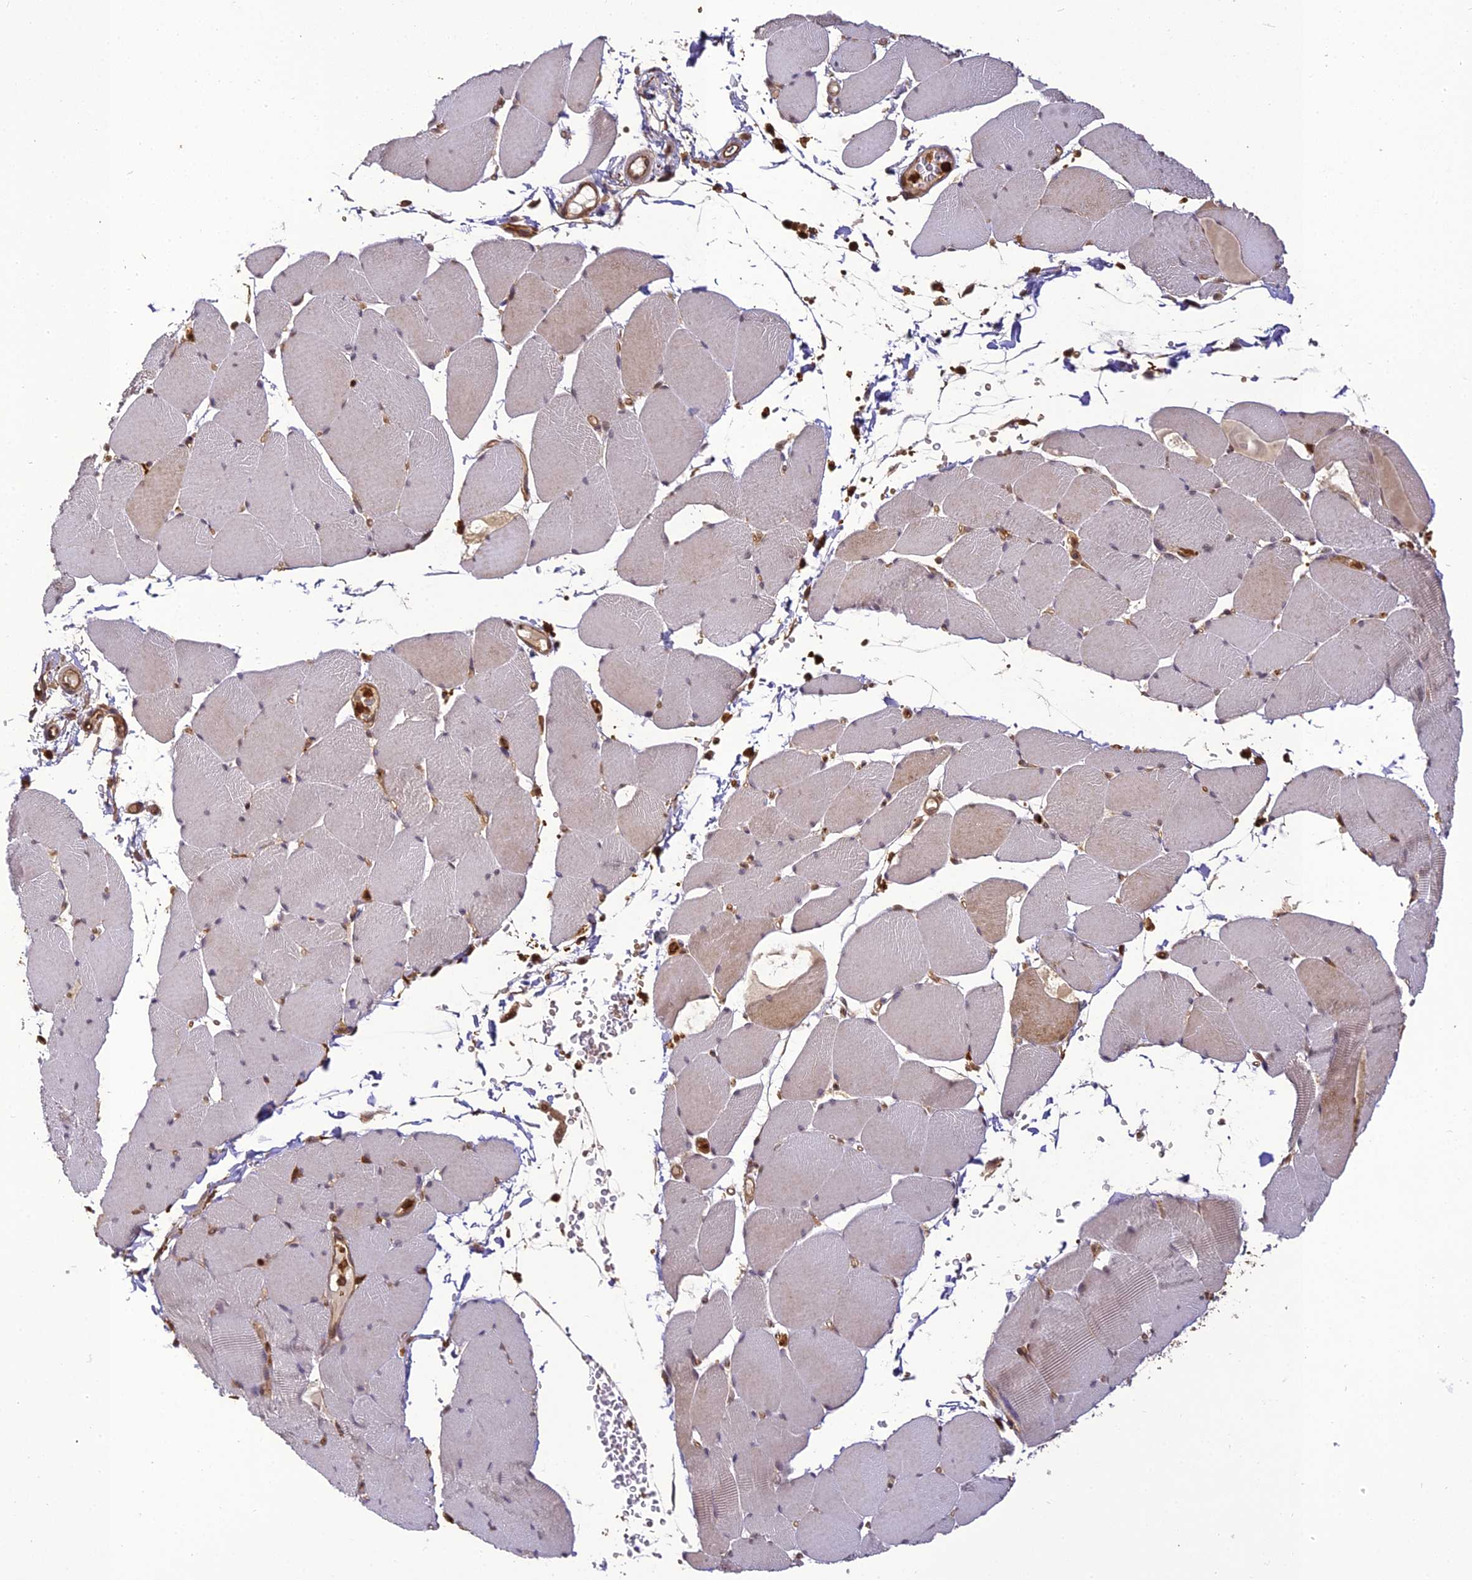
{"staining": {"intensity": "weak", "quantity": "<25%", "location": "cytoplasmic/membranous"}, "tissue": "skeletal muscle", "cell_type": "Myocytes", "image_type": "normal", "snomed": [{"axis": "morphology", "description": "Normal tissue, NOS"}, {"axis": "topography", "description": "Skeletal muscle"}, {"axis": "topography", "description": "Head-Neck"}], "caption": "A high-resolution histopathology image shows immunohistochemistry (IHC) staining of benign skeletal muscle, which displays no significant staining in myocytes. (Stains: DAB (3,3'-diaminobenzidine) IHC with hematoxylin counter stain, Microscopy: brightfield microscopy at high magnification).", "gene": "BCDIN3D", "patient": {"sex": "male", "age": 66}}